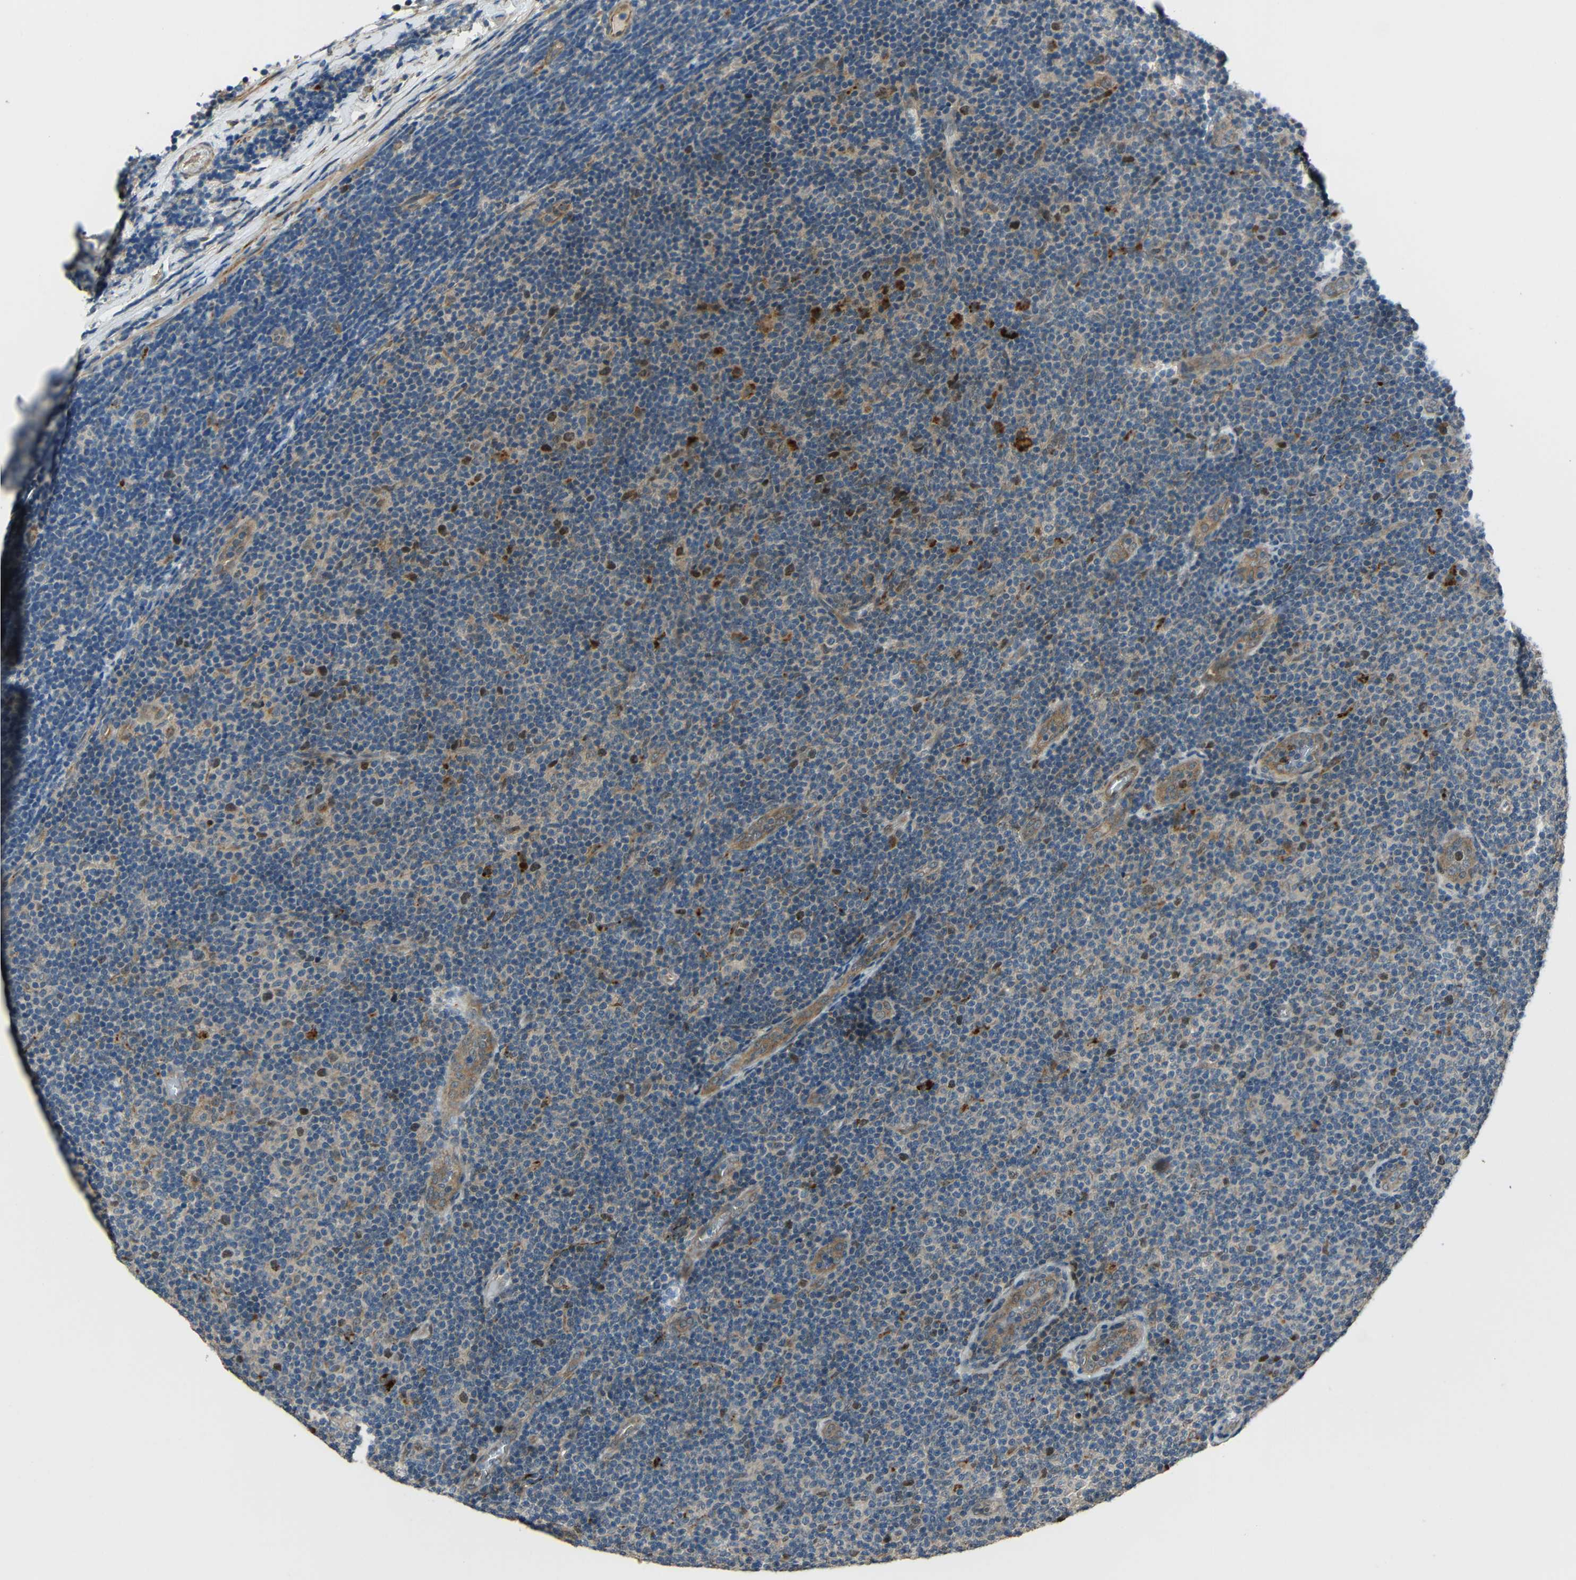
{"staining": {"intensity": "moderate", "quantity": "<25%", "location": "nuclear"}, "tissue": "lymphoma", "cell_type": "Tumor cells", "image_type": "cancer", "snomed": [{"axis": "morphology", "description": "Malignant lymphoma, non-Hodgkin's type, Low grade"}, {"axis": "topography", "description": "Lymph node"}], "caption": "Immunohistochemistry (IHC) image of neoplastic tissue: human lymphoma stained using immunohistochemistry demonstrates low levels of moderate protein expression localized specifically in the nuclear of tumor cells, appearing as a nuclear brown color.", "gene": "STBD1", "patient": {"sex": "male", "age": 83}}